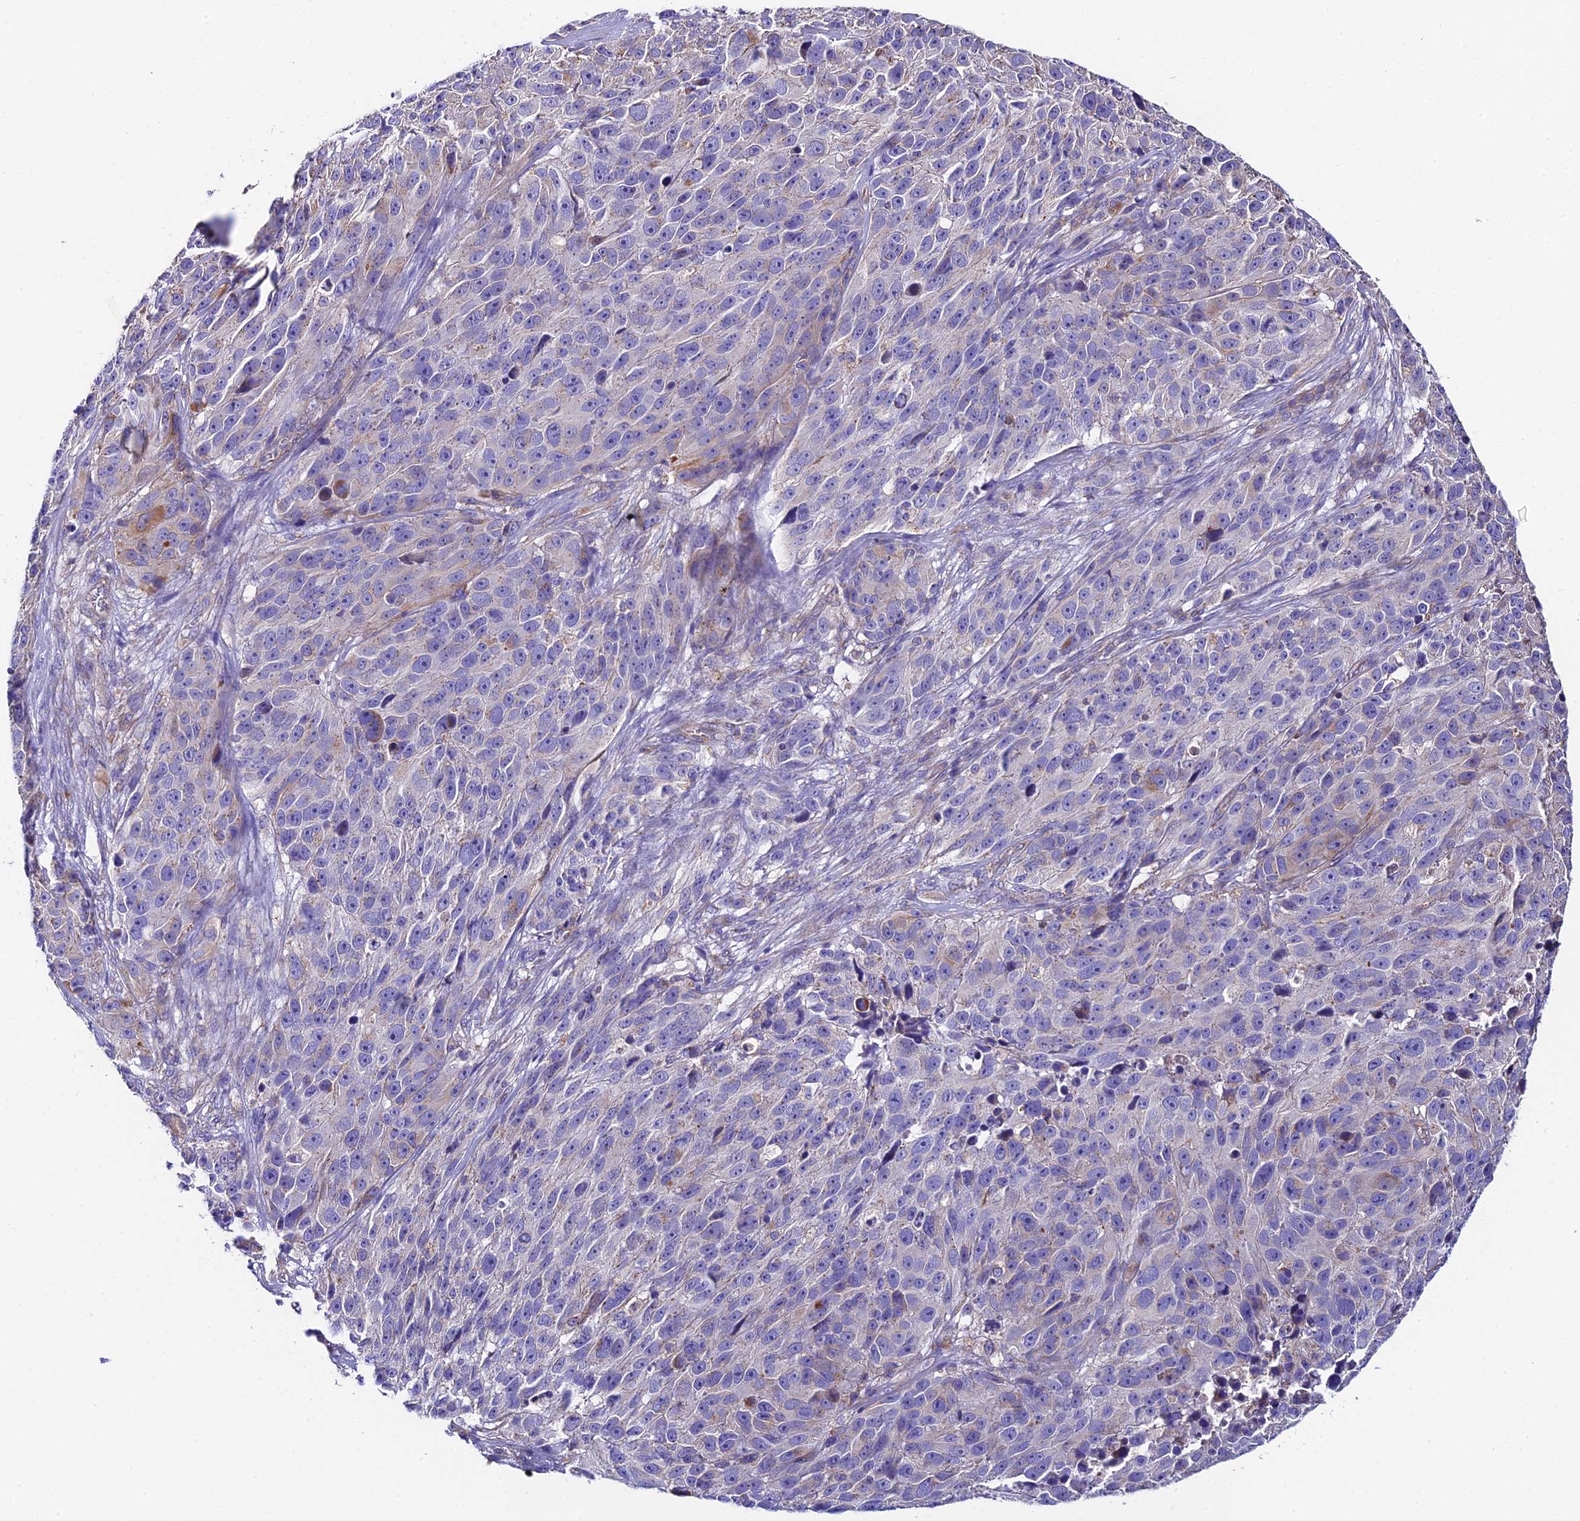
{"staining": {"intensity": "negative", "quantity": "none", "location": "none"}, "tissue": "melanoma", "cell_type": "Tumor cells", "image_type": "cancer", "snomed": [{"axis": "morphology", "description": "Malignant melanoma, NOS"}, {"axis": "topography", "description": "Skin"}], "caption": "IHC image of neoplastic tissue: malignant melanoma stained with DAB (3,3'-diaminobenzidine) reveals no significant protein positivity in tumor cells.", "gene": "QRFP", "patient": {"sex": "male", "age": 84}}